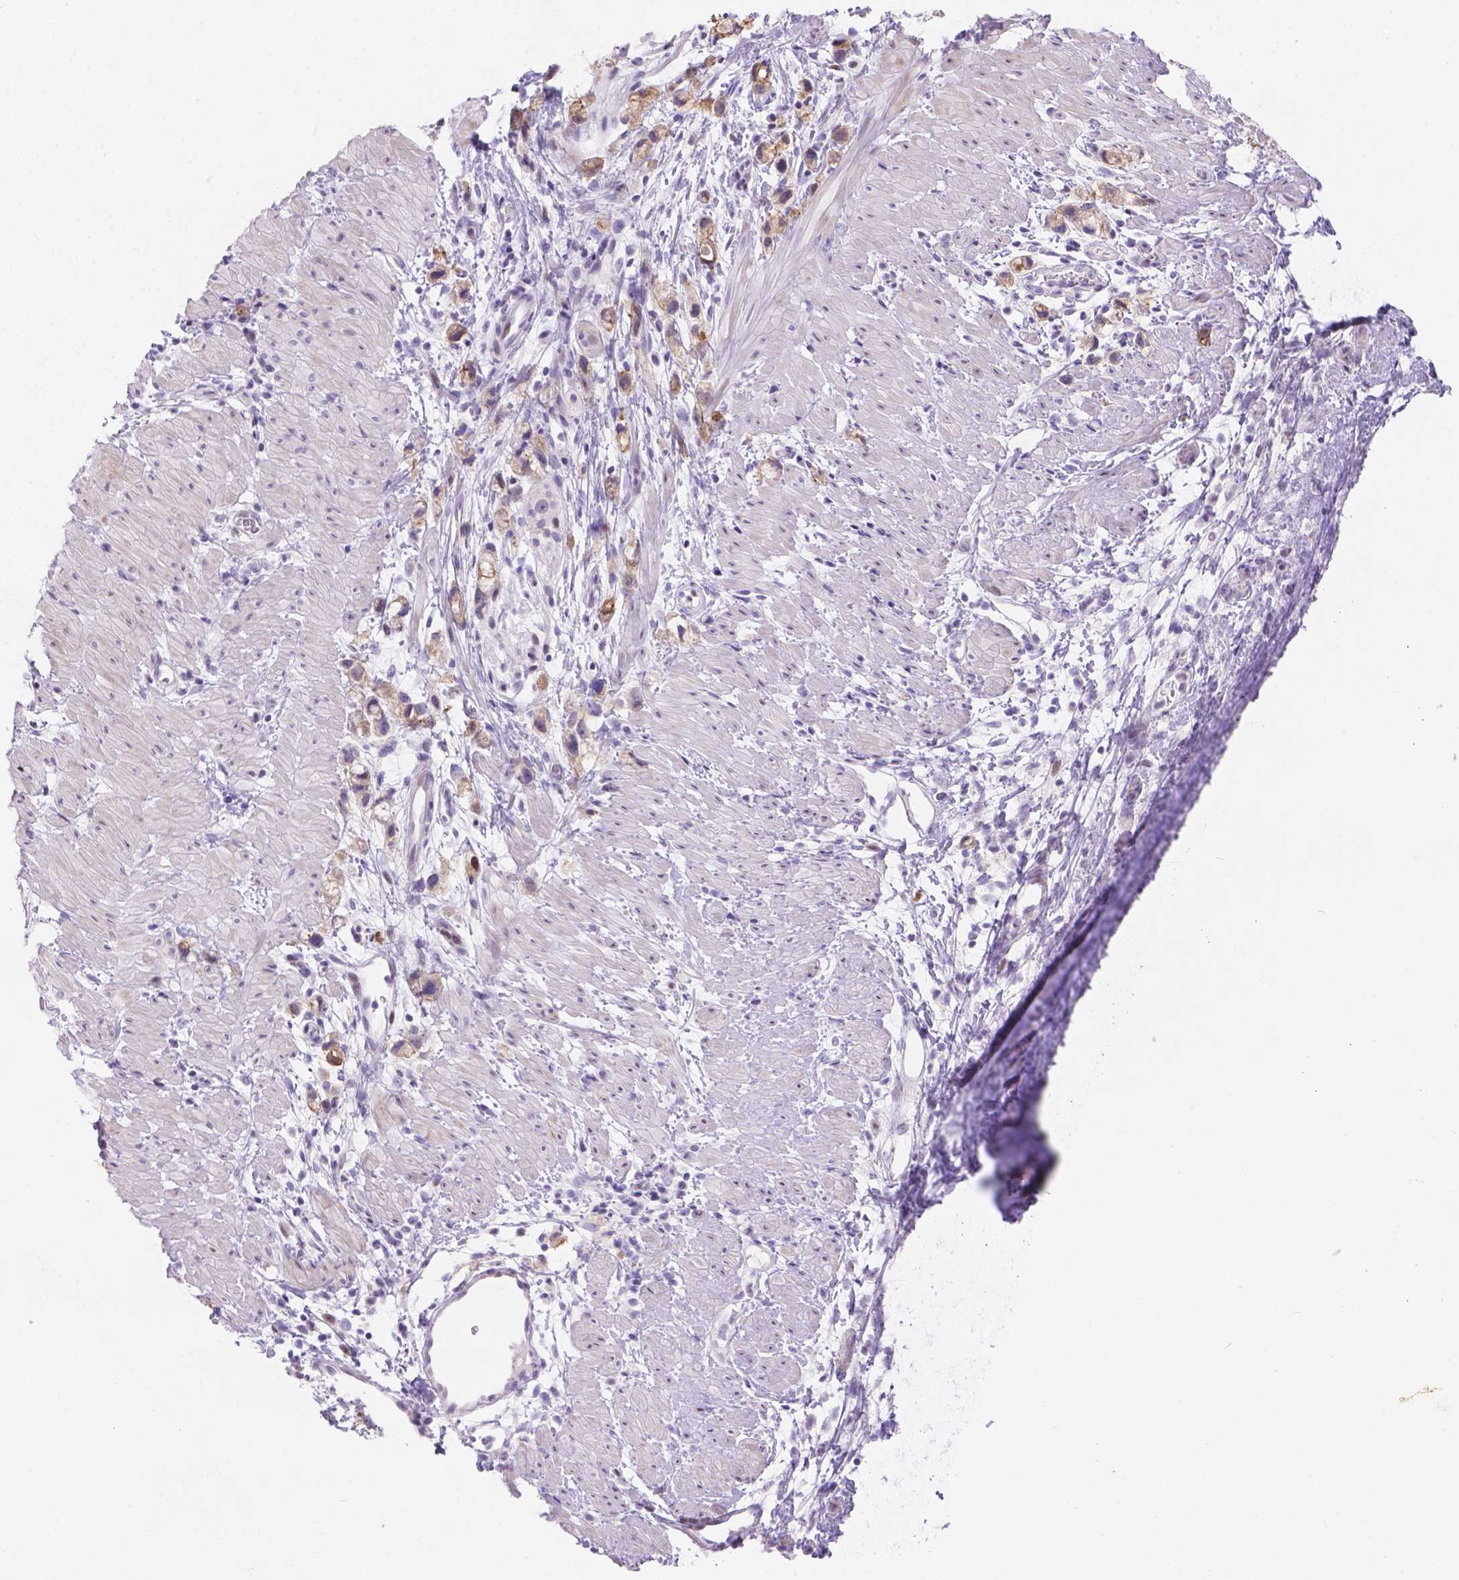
{"staining": {"intensity": "moderate", "quantity": ">75%", "location": "cytoplasmic/membranous"}, "tissue": "stomach cancer", "cell_type": "Tumor cells", "image_type": "cancer", "snomed": [{"axis": "morphology", "description": "Adenocarcinoma, NOS"}, {"axis": "topography", "description": "Stomach"}], "caption": "Immunohistochemical staining of human stomach adenocarcinoma shows moderate cytoplasmic/membranous protein positivity in approximately >75% of tumor cells.", "gene": "DMWD", "patient": {"sex": "female", "age": 59}}